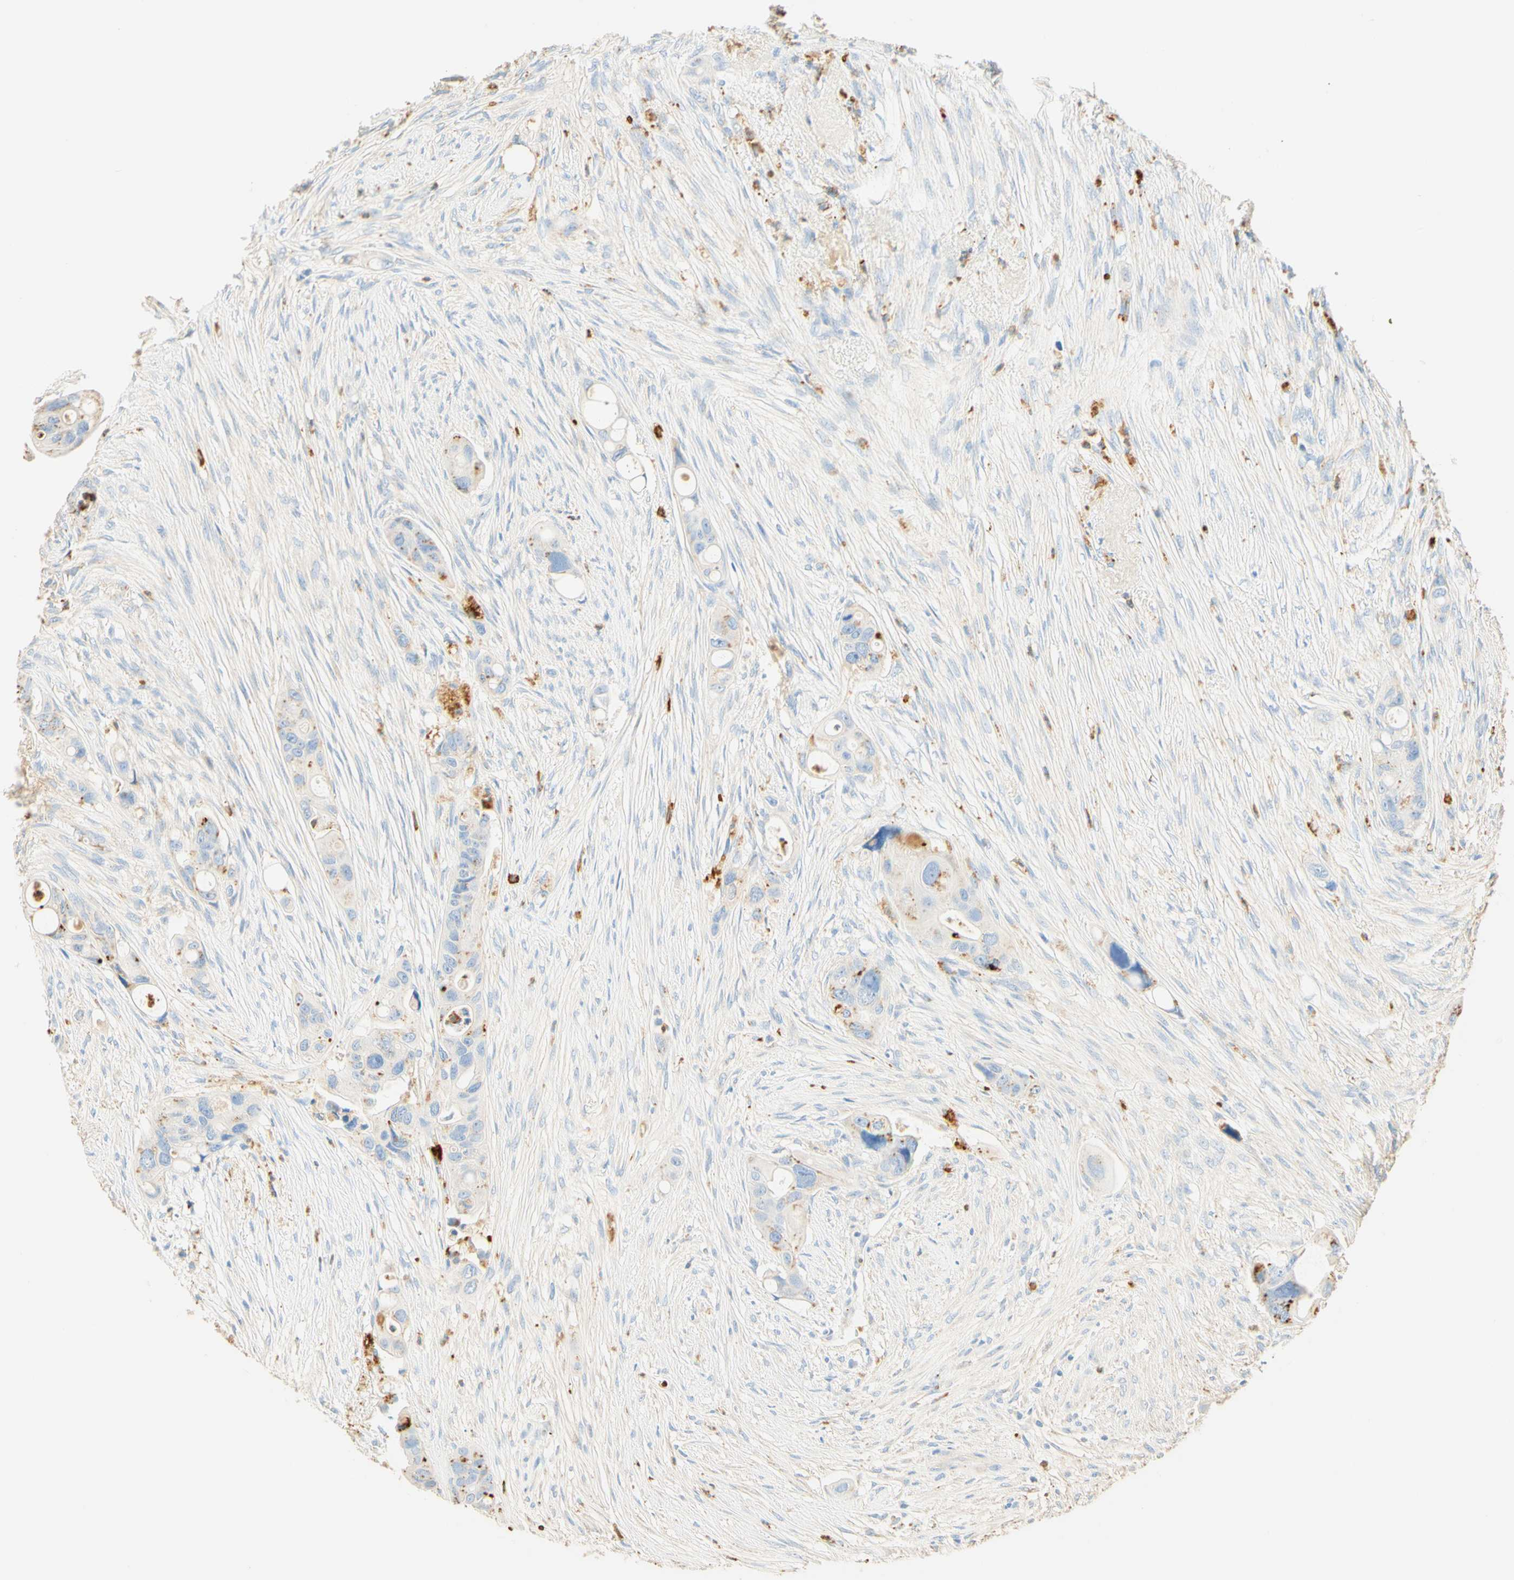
{"staining": {"intensity": "negative", "quantity": "none", "location": "none"}, "tissue": "colorectal cancer", "cell_type": "Tumor cells", "image_type": "cancer", "snomed": [{"axis": "morphology", "description": "Adenocarcinoma, NOS"}, {"axis": "topography", "description": "Colon"}], "caption": "This histopathology image is of colorectal adenocarcinoma stained with immunohistochemistry (IHC) to label a protein in brown with the nuclei are counter-stained blue. There is no positivity in tumor cells.", "gene": "CD63", "patient": {"sex": "female", "age": 57}}